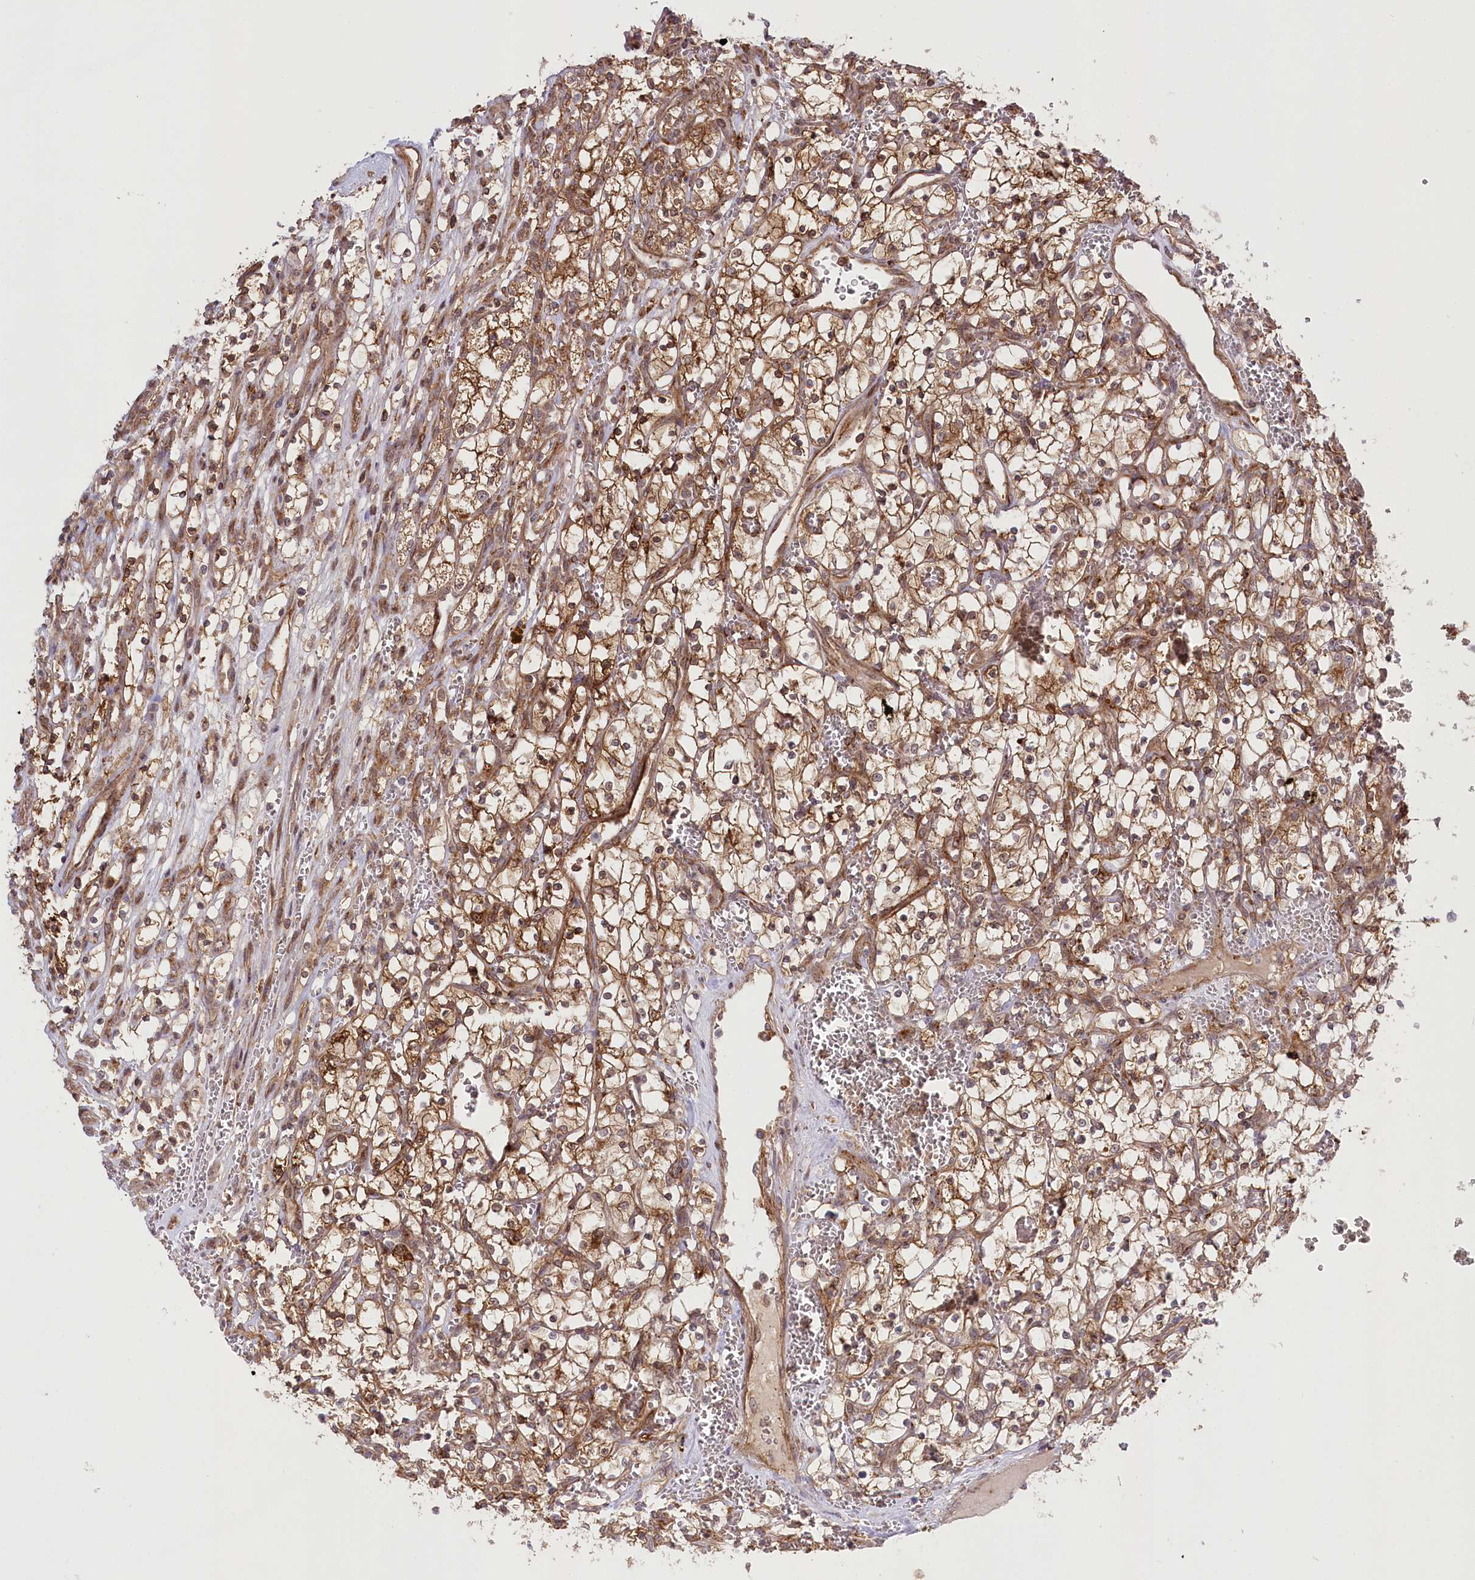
{"staining": {"intensity": "moderate", "quantity": ">75%", "location": "cytoplasmic/membranous"}, "tissue": "renal cancer", "cell_type": "Tumor cells", "image_type": "cancer", "snomed": [{"axis": "morphology", "description": "Adenocarcinoma, NOS"}, {"axis": "topography", "description": "Kidney"}], "caption": "An image of human renal cancer (adenocarcinoma) stained for a protein demonstrates moderate cytoplasmic/membranous brown staining in tumor cells. The staining is performed using DAB brown chromogen to label protein expression. The nuclei are counter-stained blue using hematoxylin.", "gene": "CCDC91", "patient": {"sex": "female", "age": 69}}